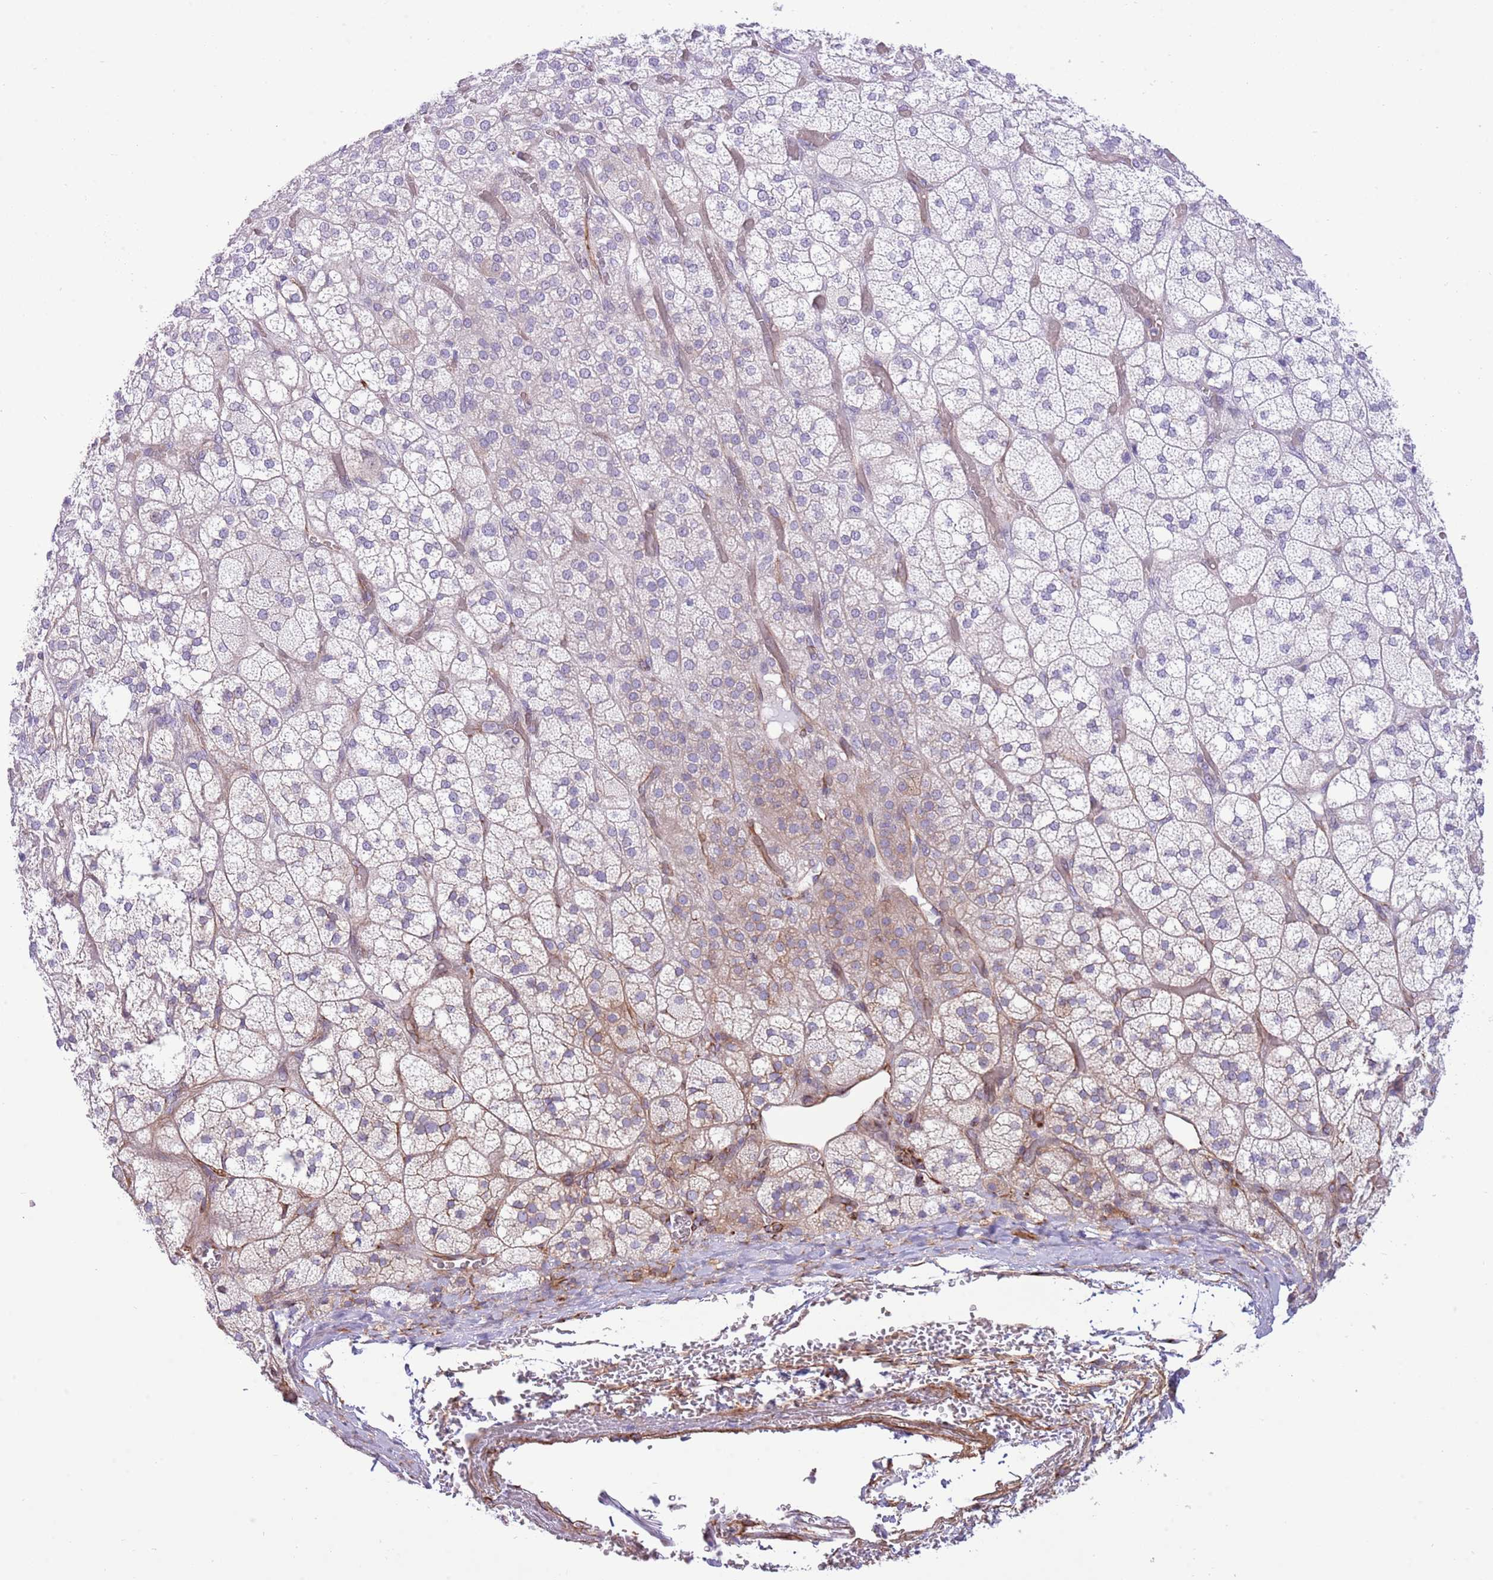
{"staining": {"intensity": "weak", "quantity": "<25%", "location": "cytoplasmic/membranous"}, "tissue": "adrenal gland", "cell_type": "Glandular cells", "image_type": "normal", "snomed": [{"axis": "morphology", "description": "Normal tissue, NOS"}, {"axis": "topography", "description": "Adrenal gland"}], "caption": "Glandular cells are negative for protein expression in benign human adrenal gland. (IHC, brightfield microscopy, high magnification).", "gene": "ZC4H2", "patient": {"sex": "male", "age": 61}}